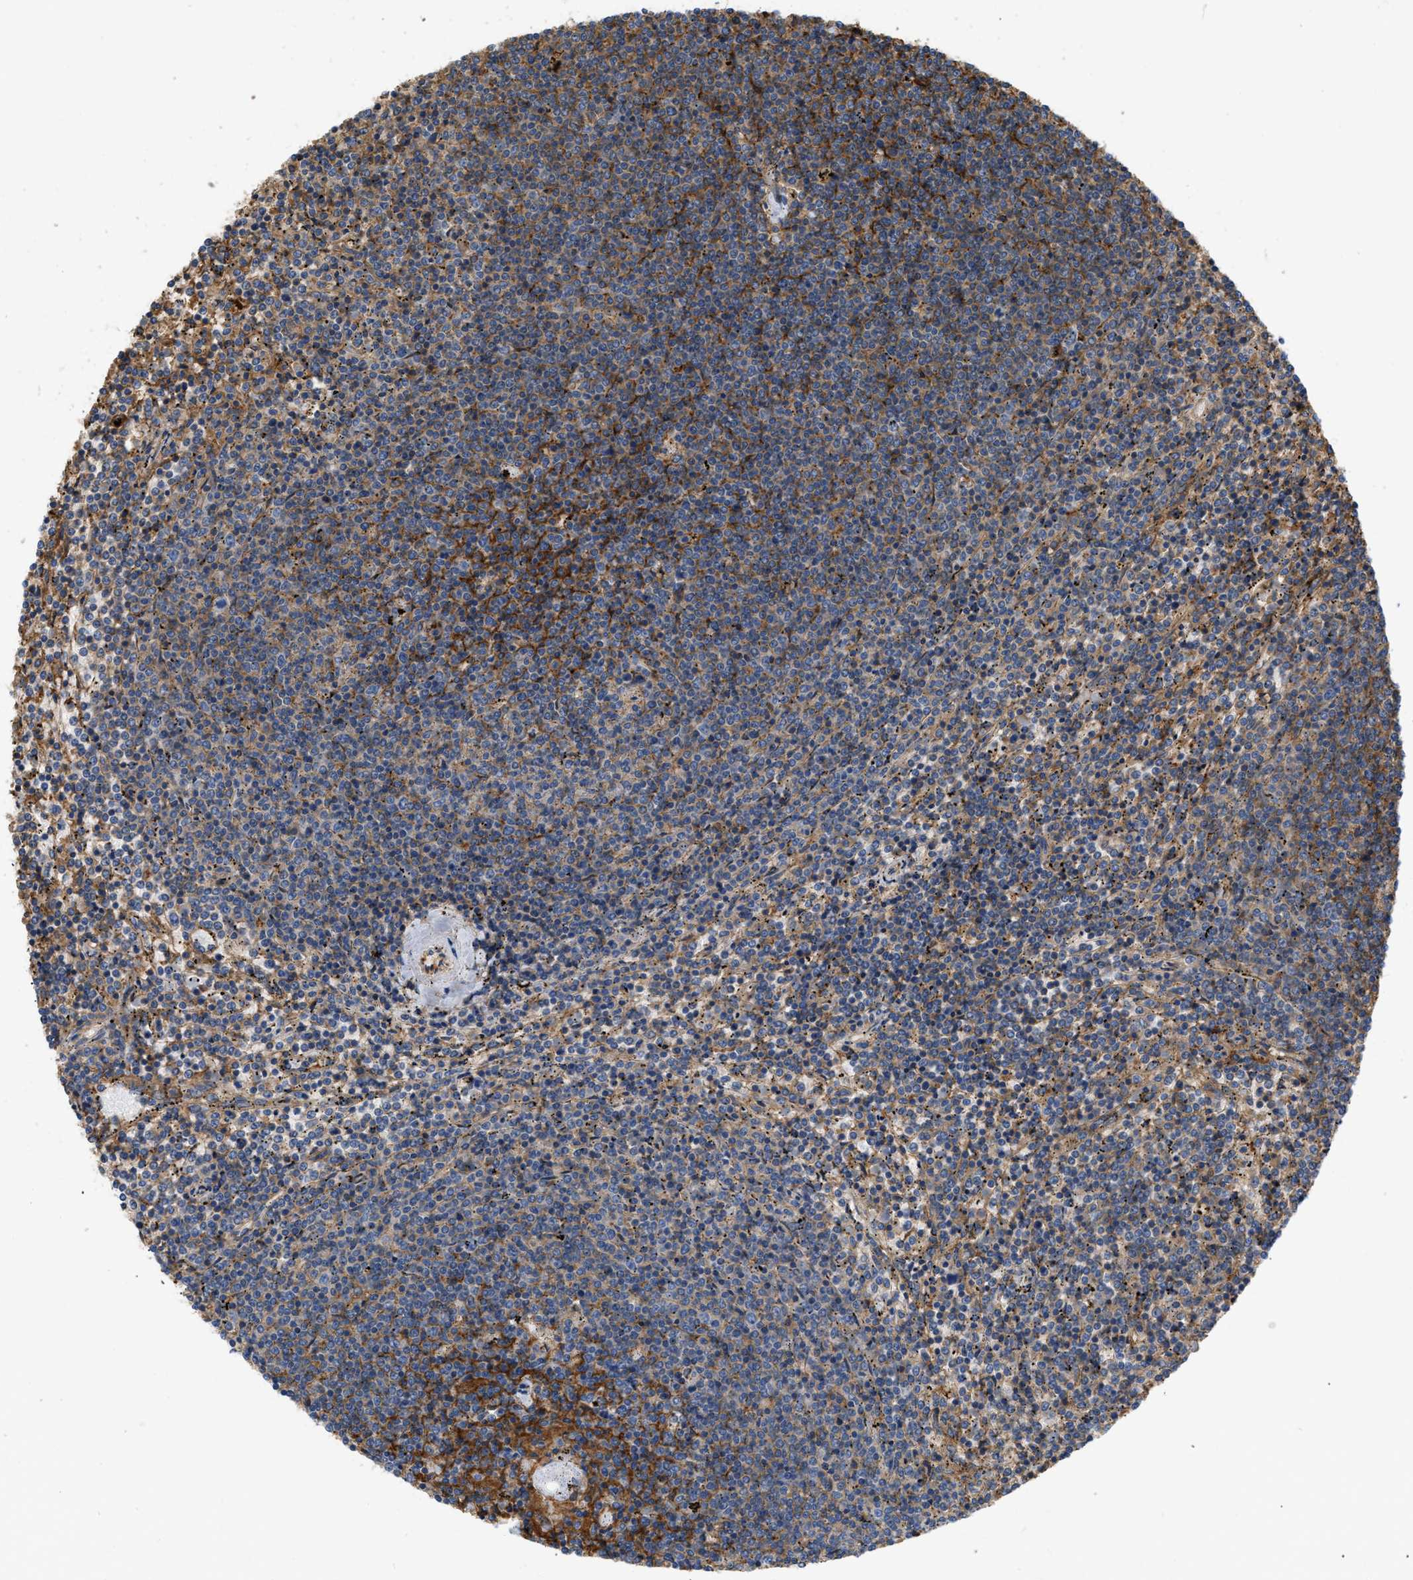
{"staining": {"intensity": "moderate", "quantity": "<25%", "location": "cytoplasmic/membranous"}, "tissue": "lymphoma", "cell_type": "Tumor cells", "image_type": "cancer", "snomed": [{"axis": "morphology", "description": "Malignant lymphoma, non-Hodgkin's type, Low grade"}, {"axis": "topography", "description": "Spleen"}], "caption": "Immunohistochemical staining of low-grade malignant lymphoma, non-Hodgkin's type displays low levels of moderate cytoplasmic/membranous protein positivity in approximately <25% of tumor cells. The staining was performed using DAB (3,3'-diaminobenzidine), with brown indicating positive protein expression. Nuclei are stained blue with hematoxylin.", "gene": "GNB4", "patient": {"sex": "female", "age": 50}}